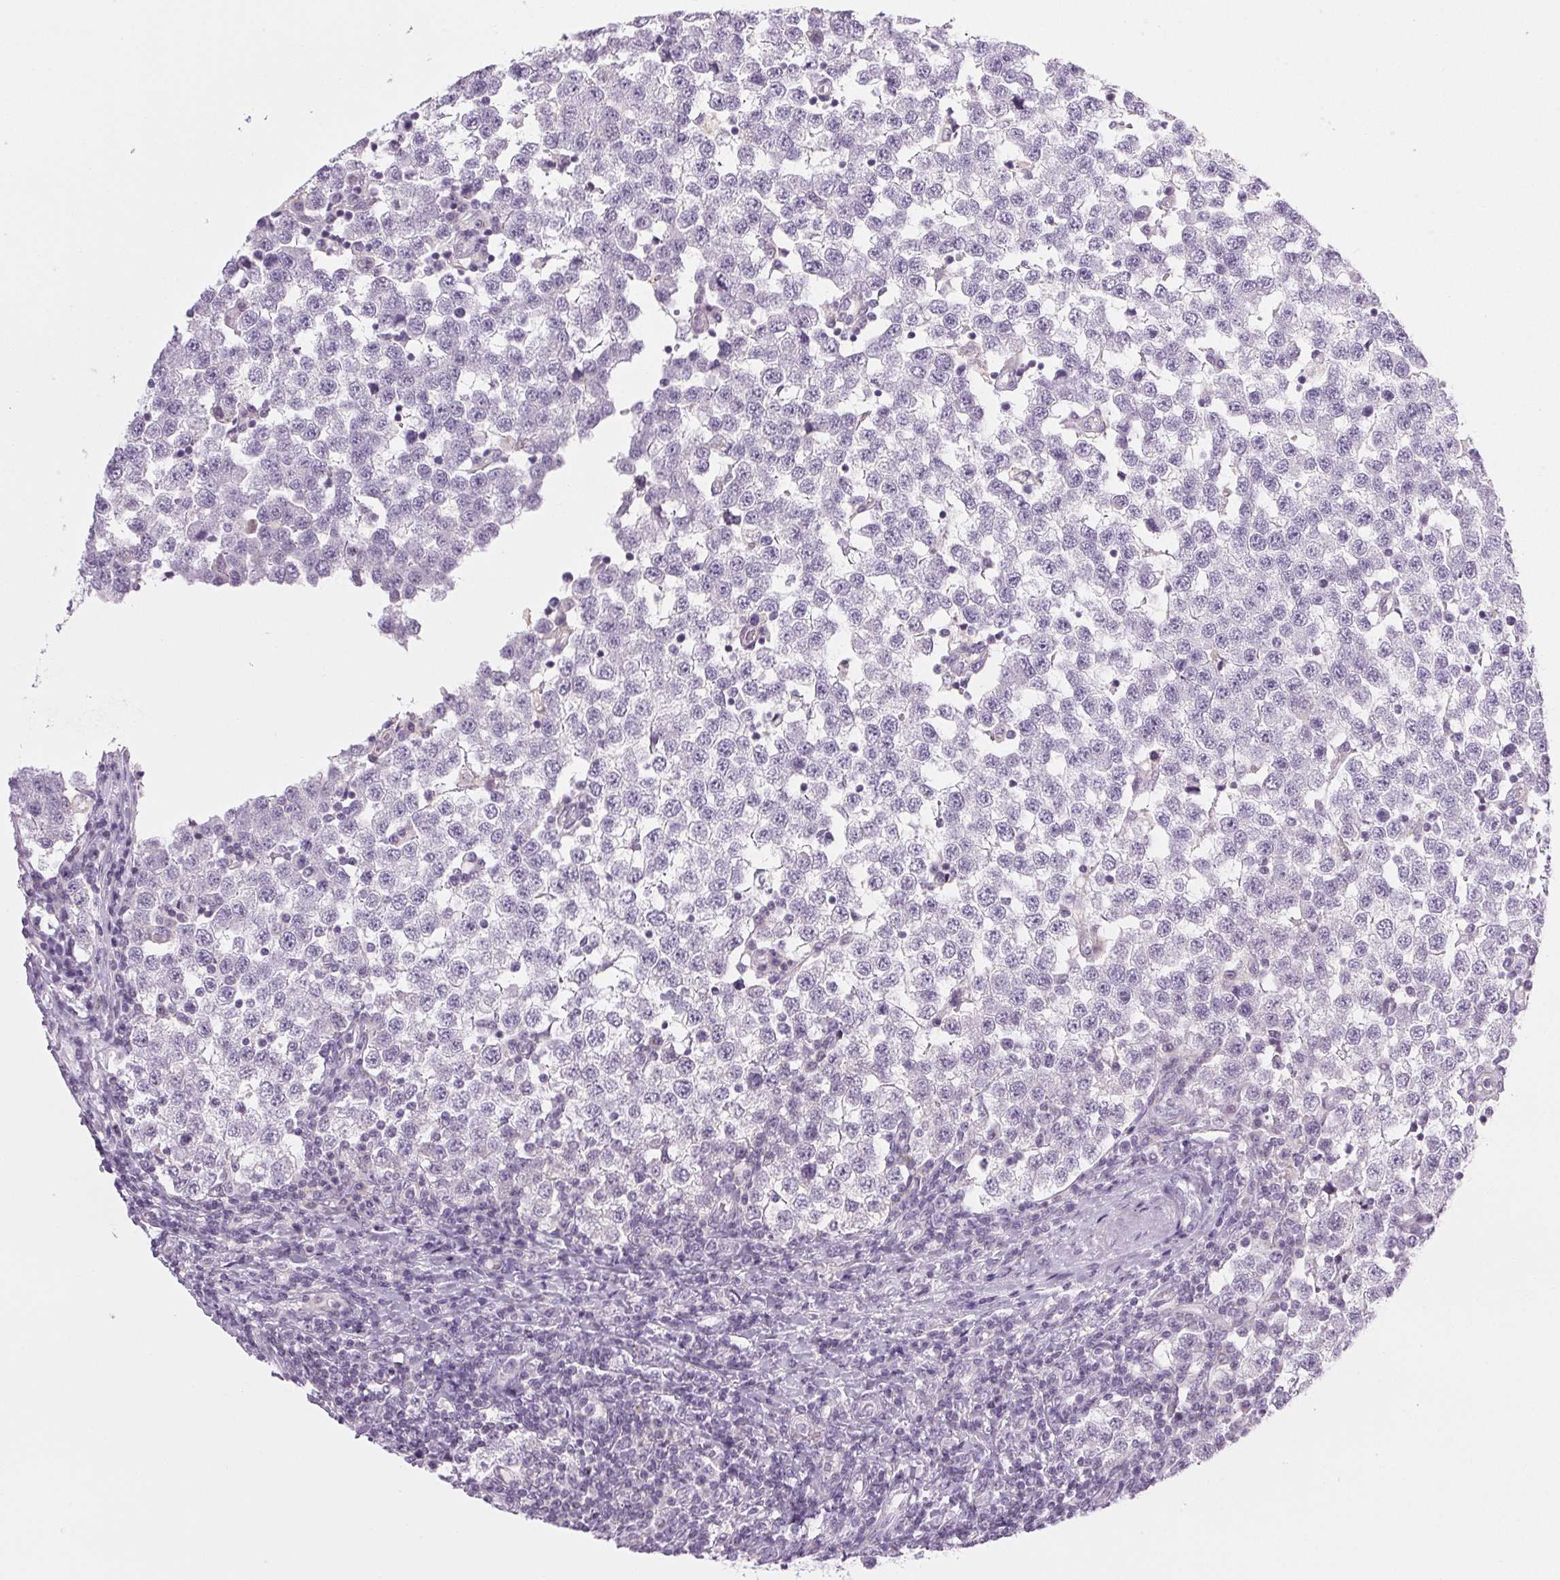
{"staining": {"intensity": "negative", "quantity": "none", "location": "none"}, "tissue": "testis cancer", "cell_type": "Tumor cells", "image_type": "cancer", "snomed": [{"axis": "morphology", "description": "Seminoma, NOS"}, {"axis": "topography", "description": "Testis"}], "caption": "The histopathology image shows no significant expression in tumor cells of testis cancer.", "gene": "COL7A1", "patient": {"sex": "male", "age": 34}}